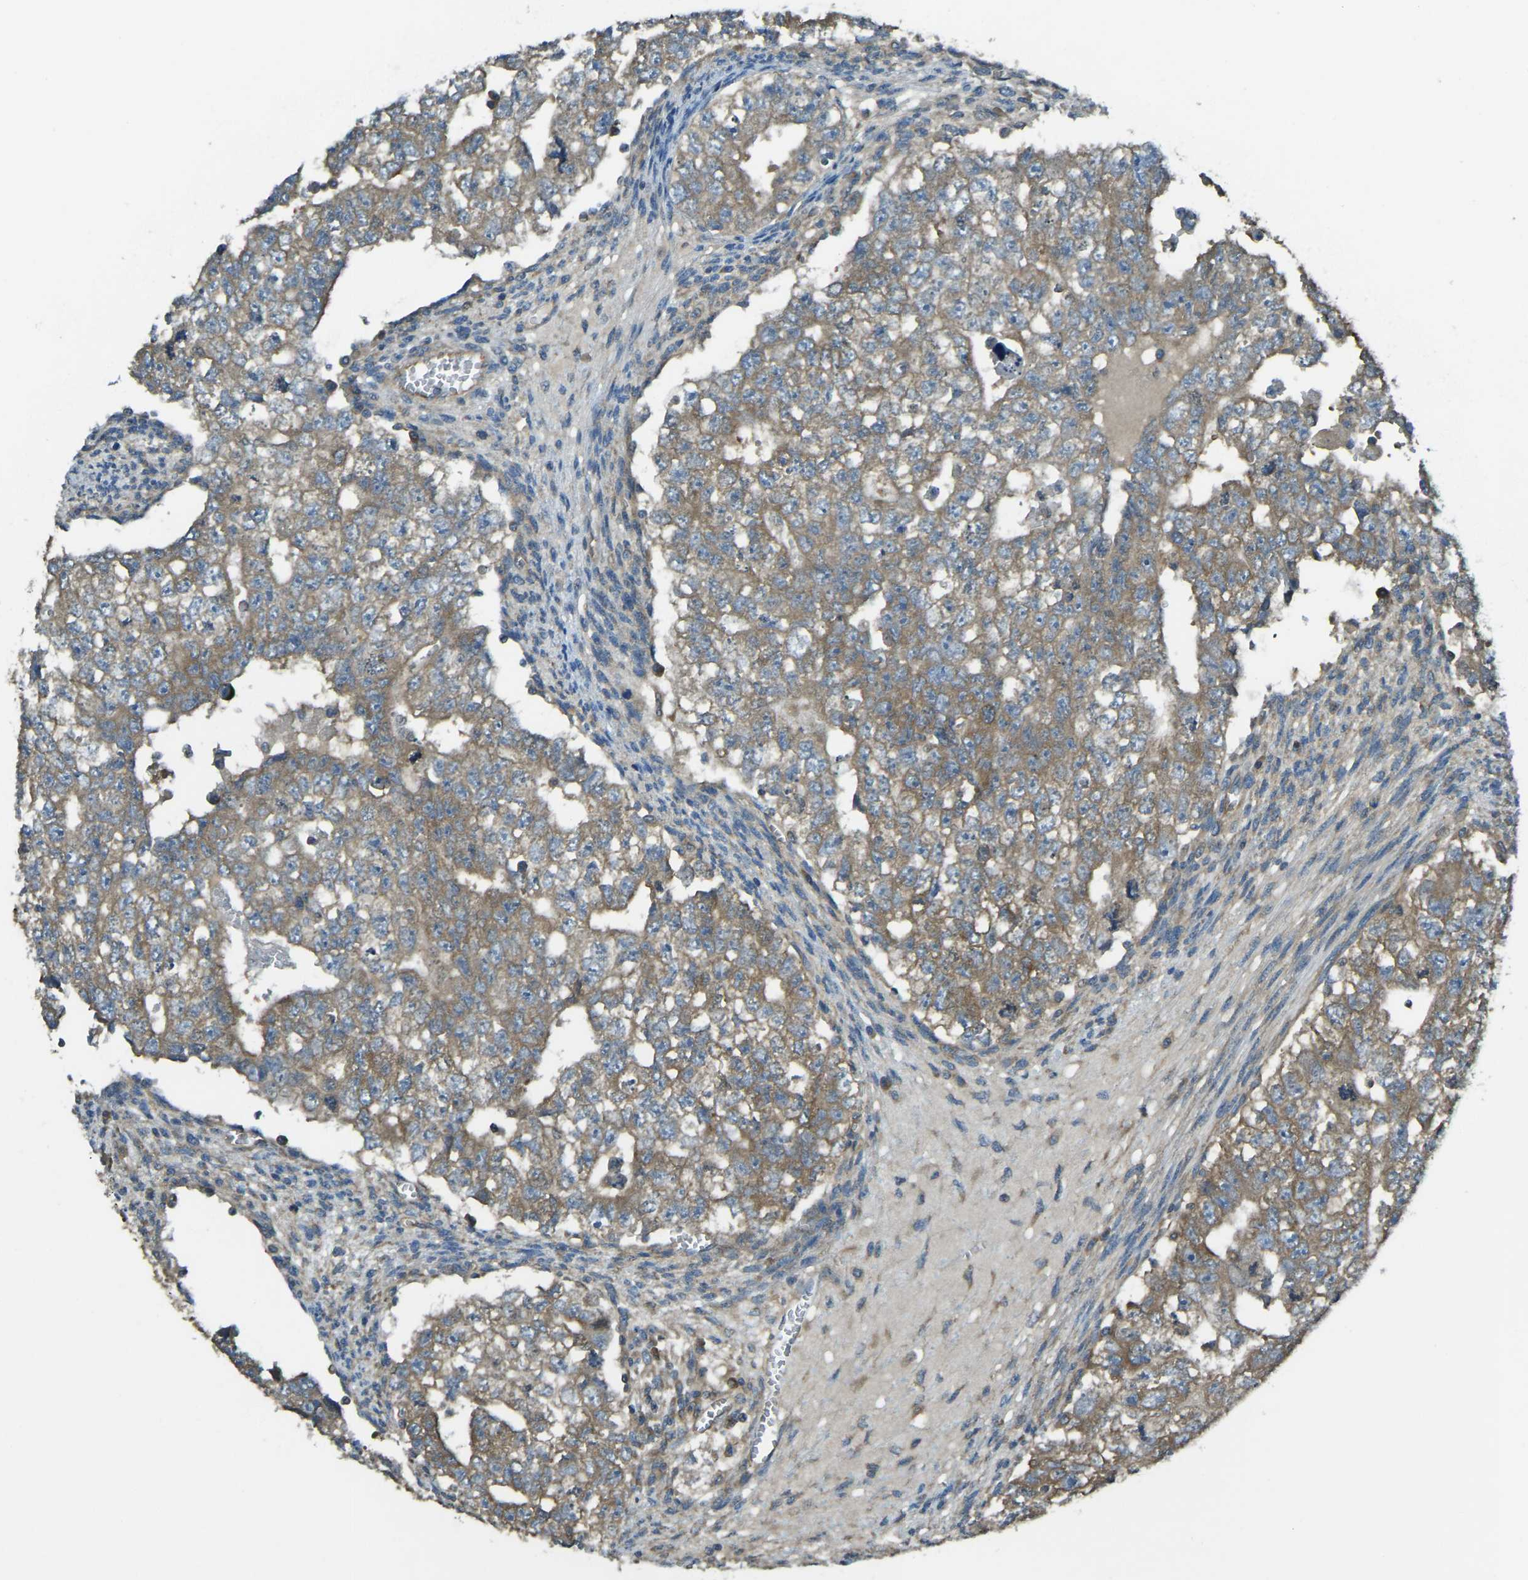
{"staining": {"intensity": "moderate", "quantity": ">75%", "location": "cytoplasmic/membranous"}, "tissue": "testis cancer", "cell_type": "Tumor cells", "image_type": "cancer", "snomed": [{"axis": "morphology", "description": "Seminoma, NOS"}, {"axis": "morphology", "description": "Carcinoma, Embryonal, NOS"}, {"axis": "topography", "description": "Testis"}], "caption": "Immunohistochemical staining of human seminoma (testis) demonstrates medium levels of moderate cytoplasmic/membranous protein positivity in about >75% of tumor cells.", "gene": "AIMP1", "patient": {"sex": "male", "age": 38}}